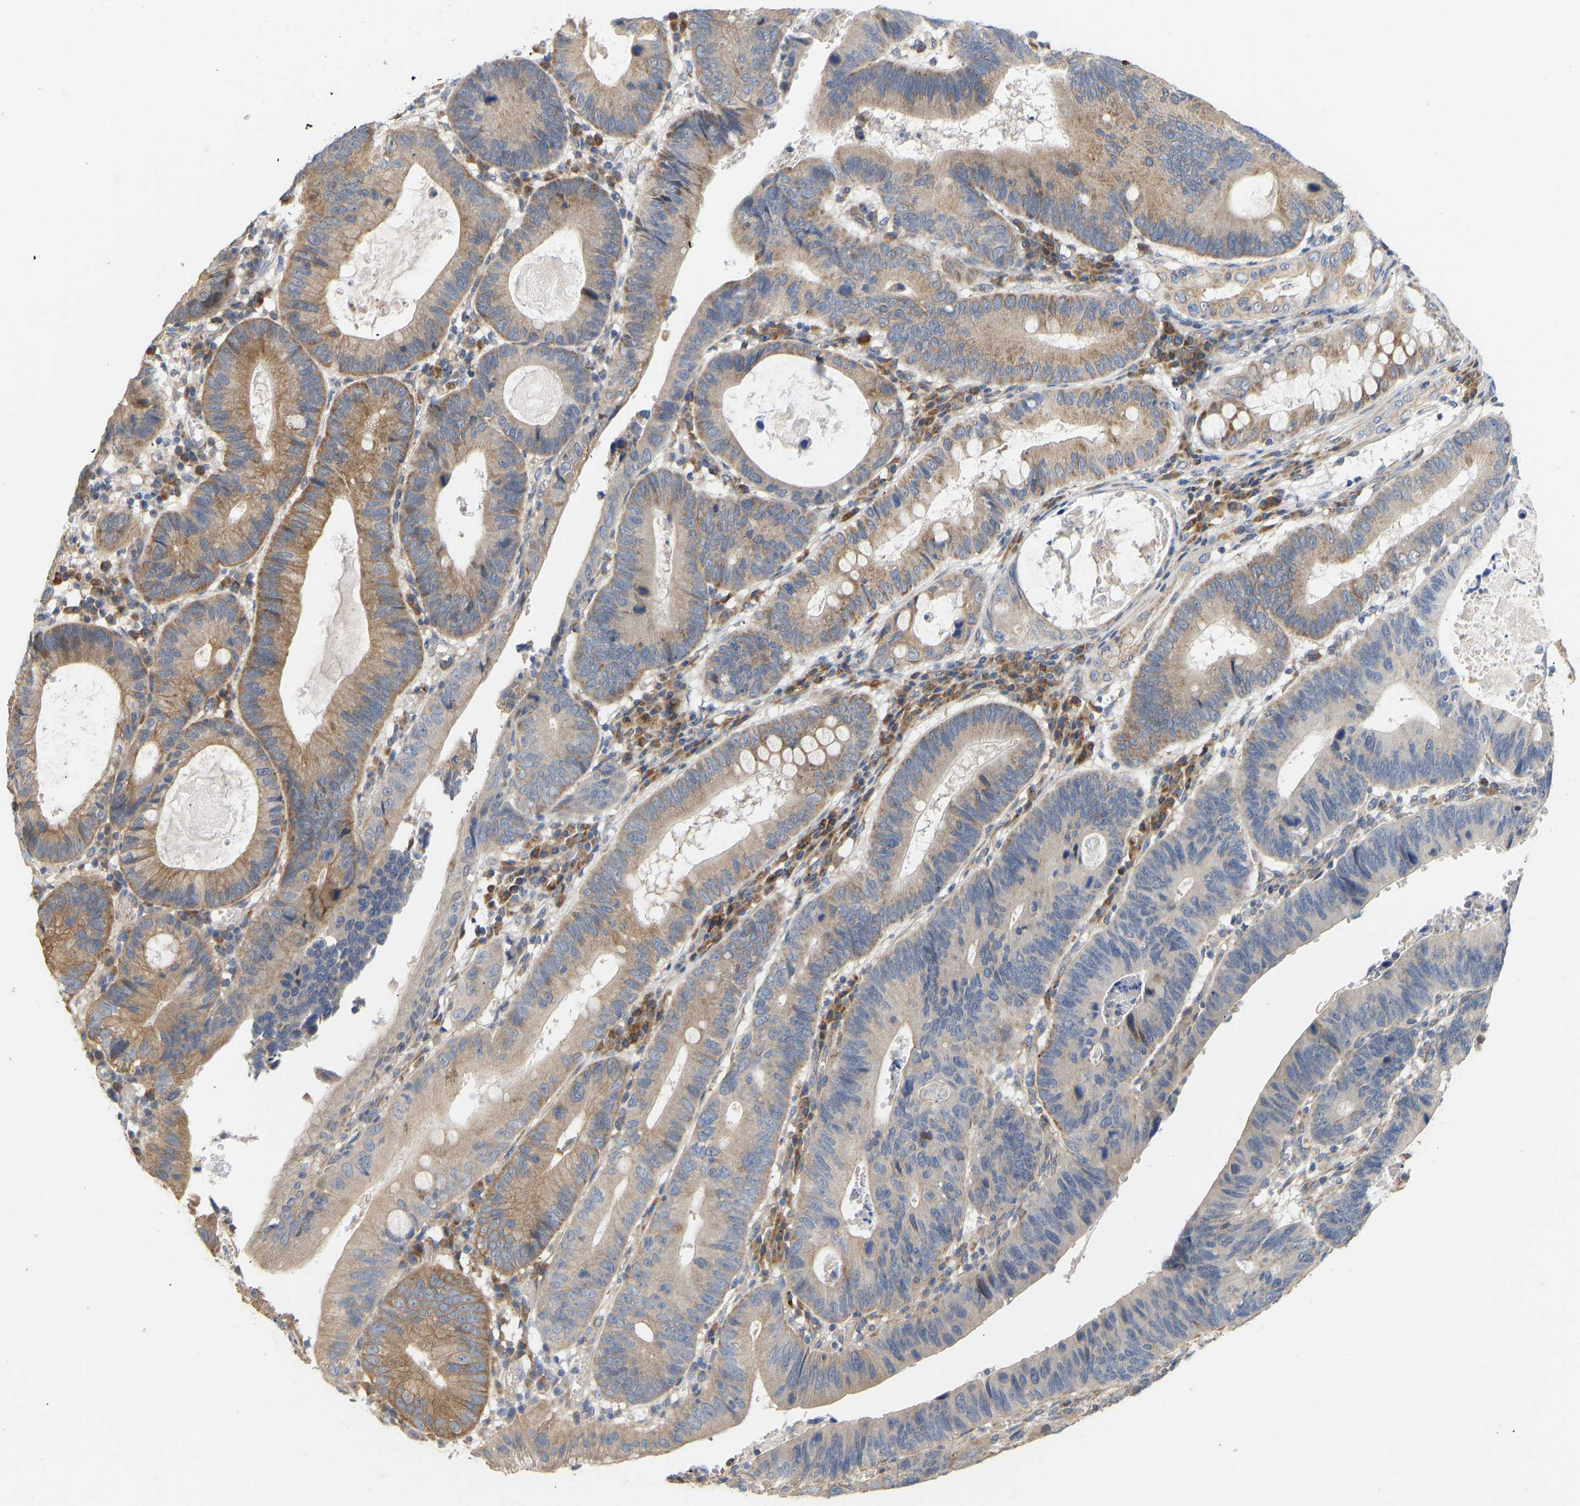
{"staining": {"intensity": "moderate", "quantity": "<25%", "location": "cytoplasmic/membranous"}, "tissue": "stomach cancer", "cell_type": "Tumor cells", "image_type": "cancer", "snomed": [{"axis": "morphology", "description": "Adenocarcinoma, NOS"}, {"axis": "topography", "description": "Stomach"}], "caption": "High-power microscopy captured an IHC micrograph of stomach cancer (adenocarcinoma), revealing moderate cytoplasmic/membranous staining in about <25% of tumor cells.", "gene": "HACD2", "patient": {"sex": "male", "age": 59}}